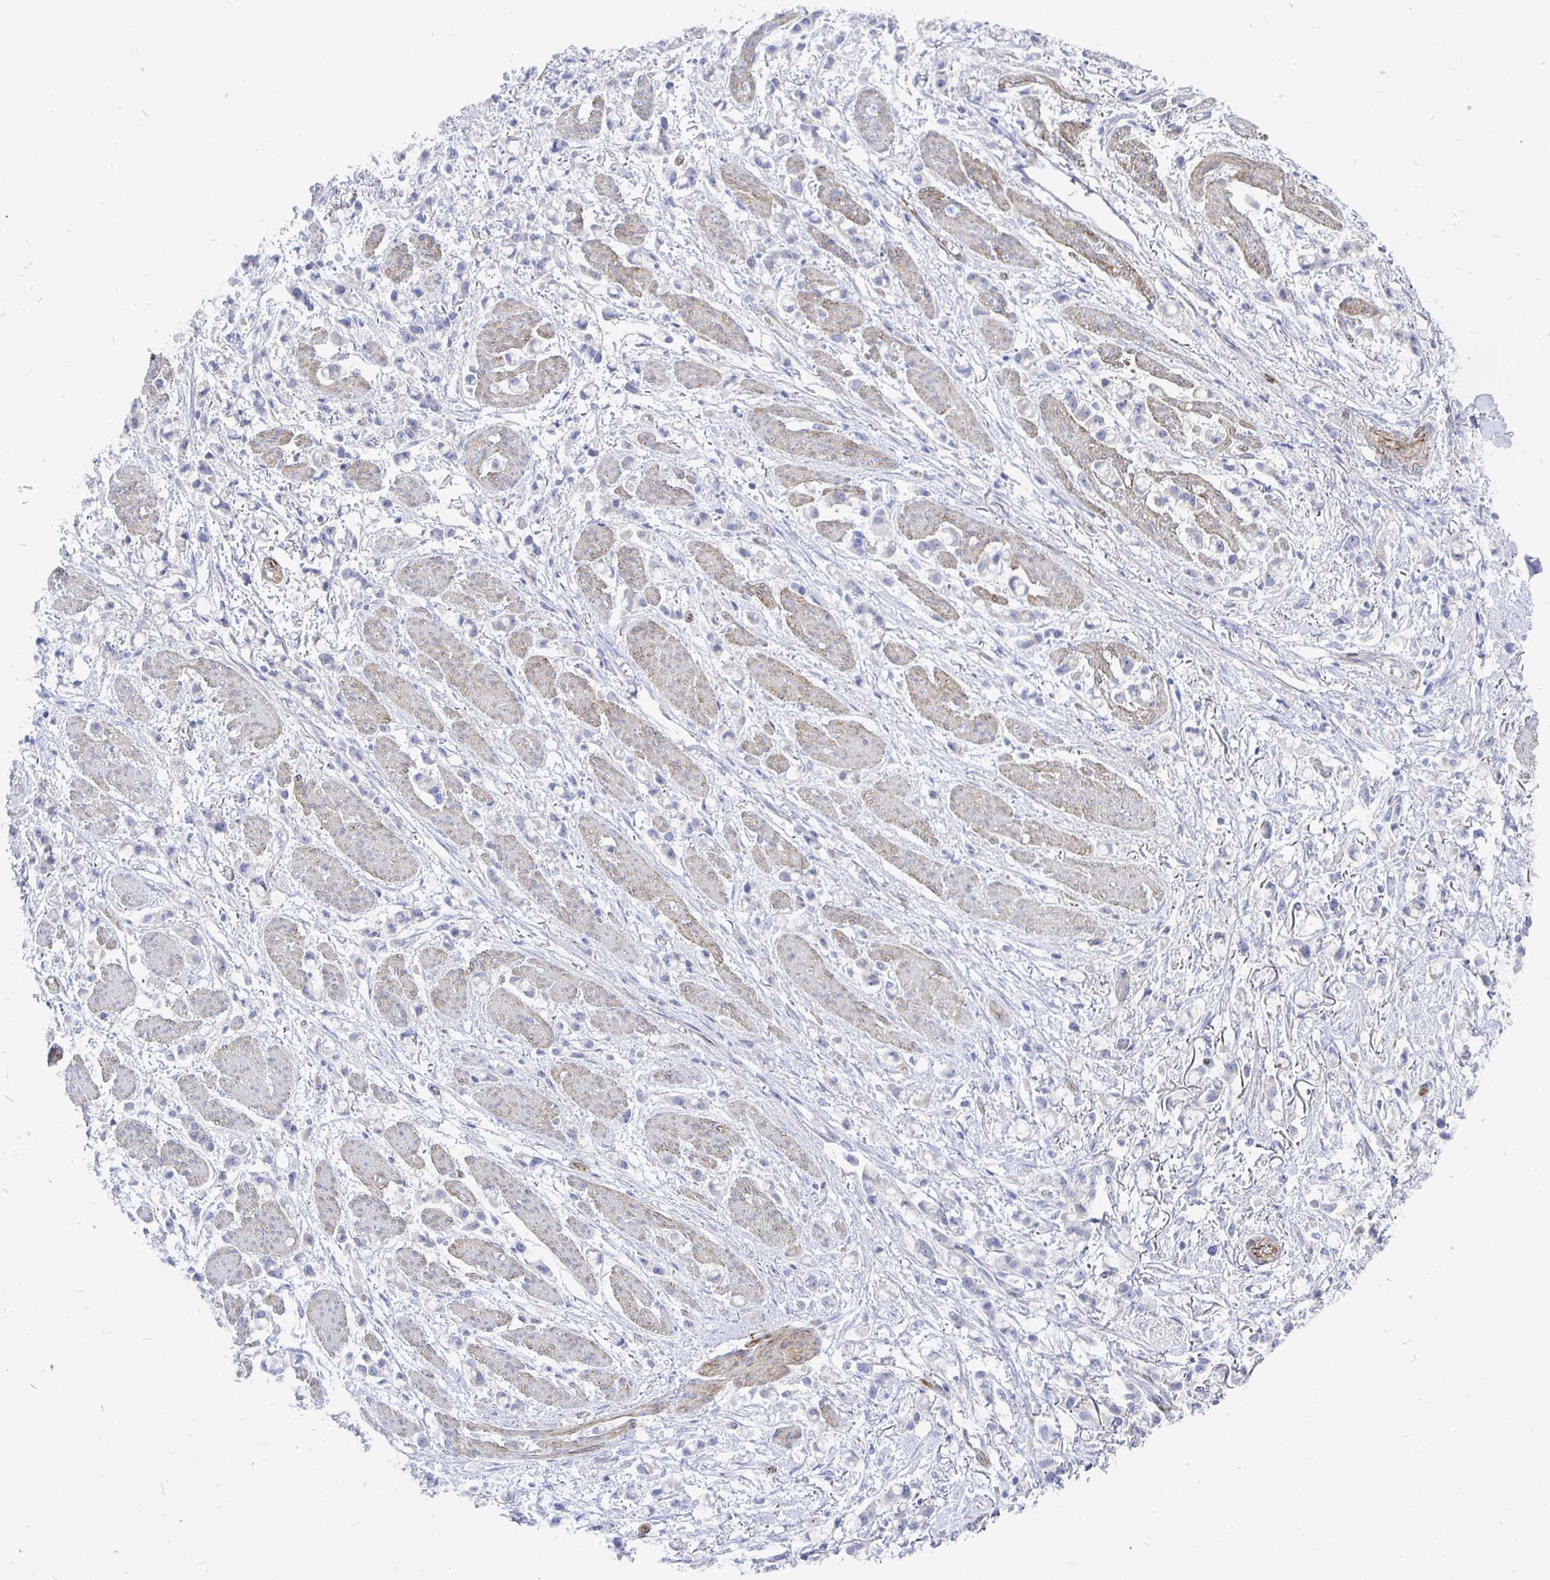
{"staining": {"intensity": "negative", "quantity": "none", "location": "none"}, "tissue": "stomach cancer", "cell_type": "Tumor cells", "image_type": "cancer", "snomed": [{"axis": "morphology", "description": "Adenocarcinoma, NOS"}, {"axis": "topography", "description": "Stomach"}], "caption": "There is no significant expression in tumor cells of adenocarcinoma (stomach).", "gene": "COX16", "patient": {"sex": "female", "age": 81}}